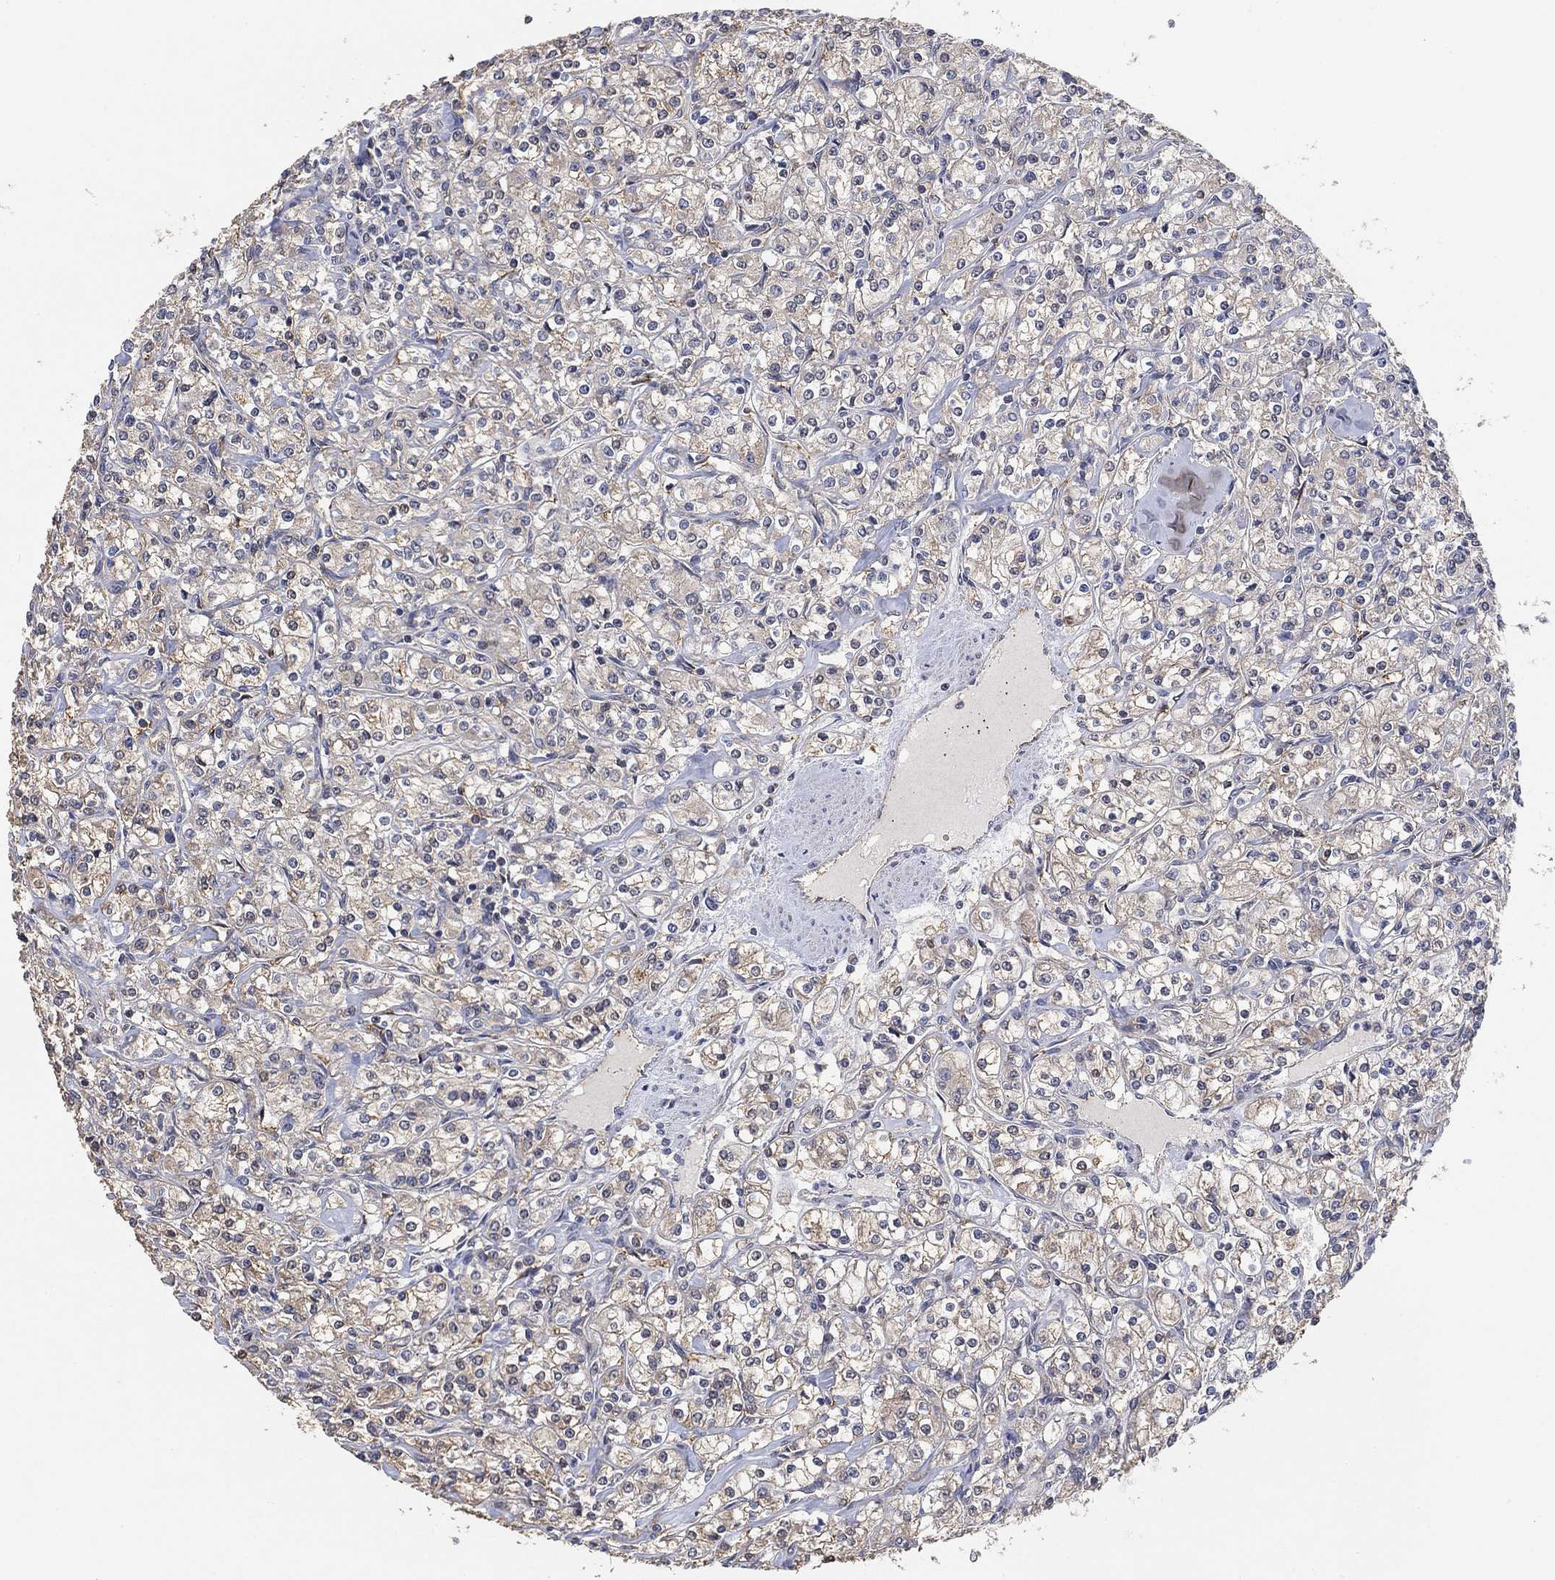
{"staining": {"intensity": "negative", "quantity": "none", "location": "none"}, "tissue": "renal cancer", "cell_type": "Tumor cells", "image_type": "cancer", "snomed": [{"axis": "morphology", "description": "Adenocarcinoma, NOS"}, {"axis": "topography", "description": "Kidney"}], "caption": "High power microscopy image of an immunohistochemistry (IHC) image of renal adenocarcinoma, revealing no significant positivity in tumor cells.", "gene": "CCDC43", "patient": {"sex": "male", "age": 77}}